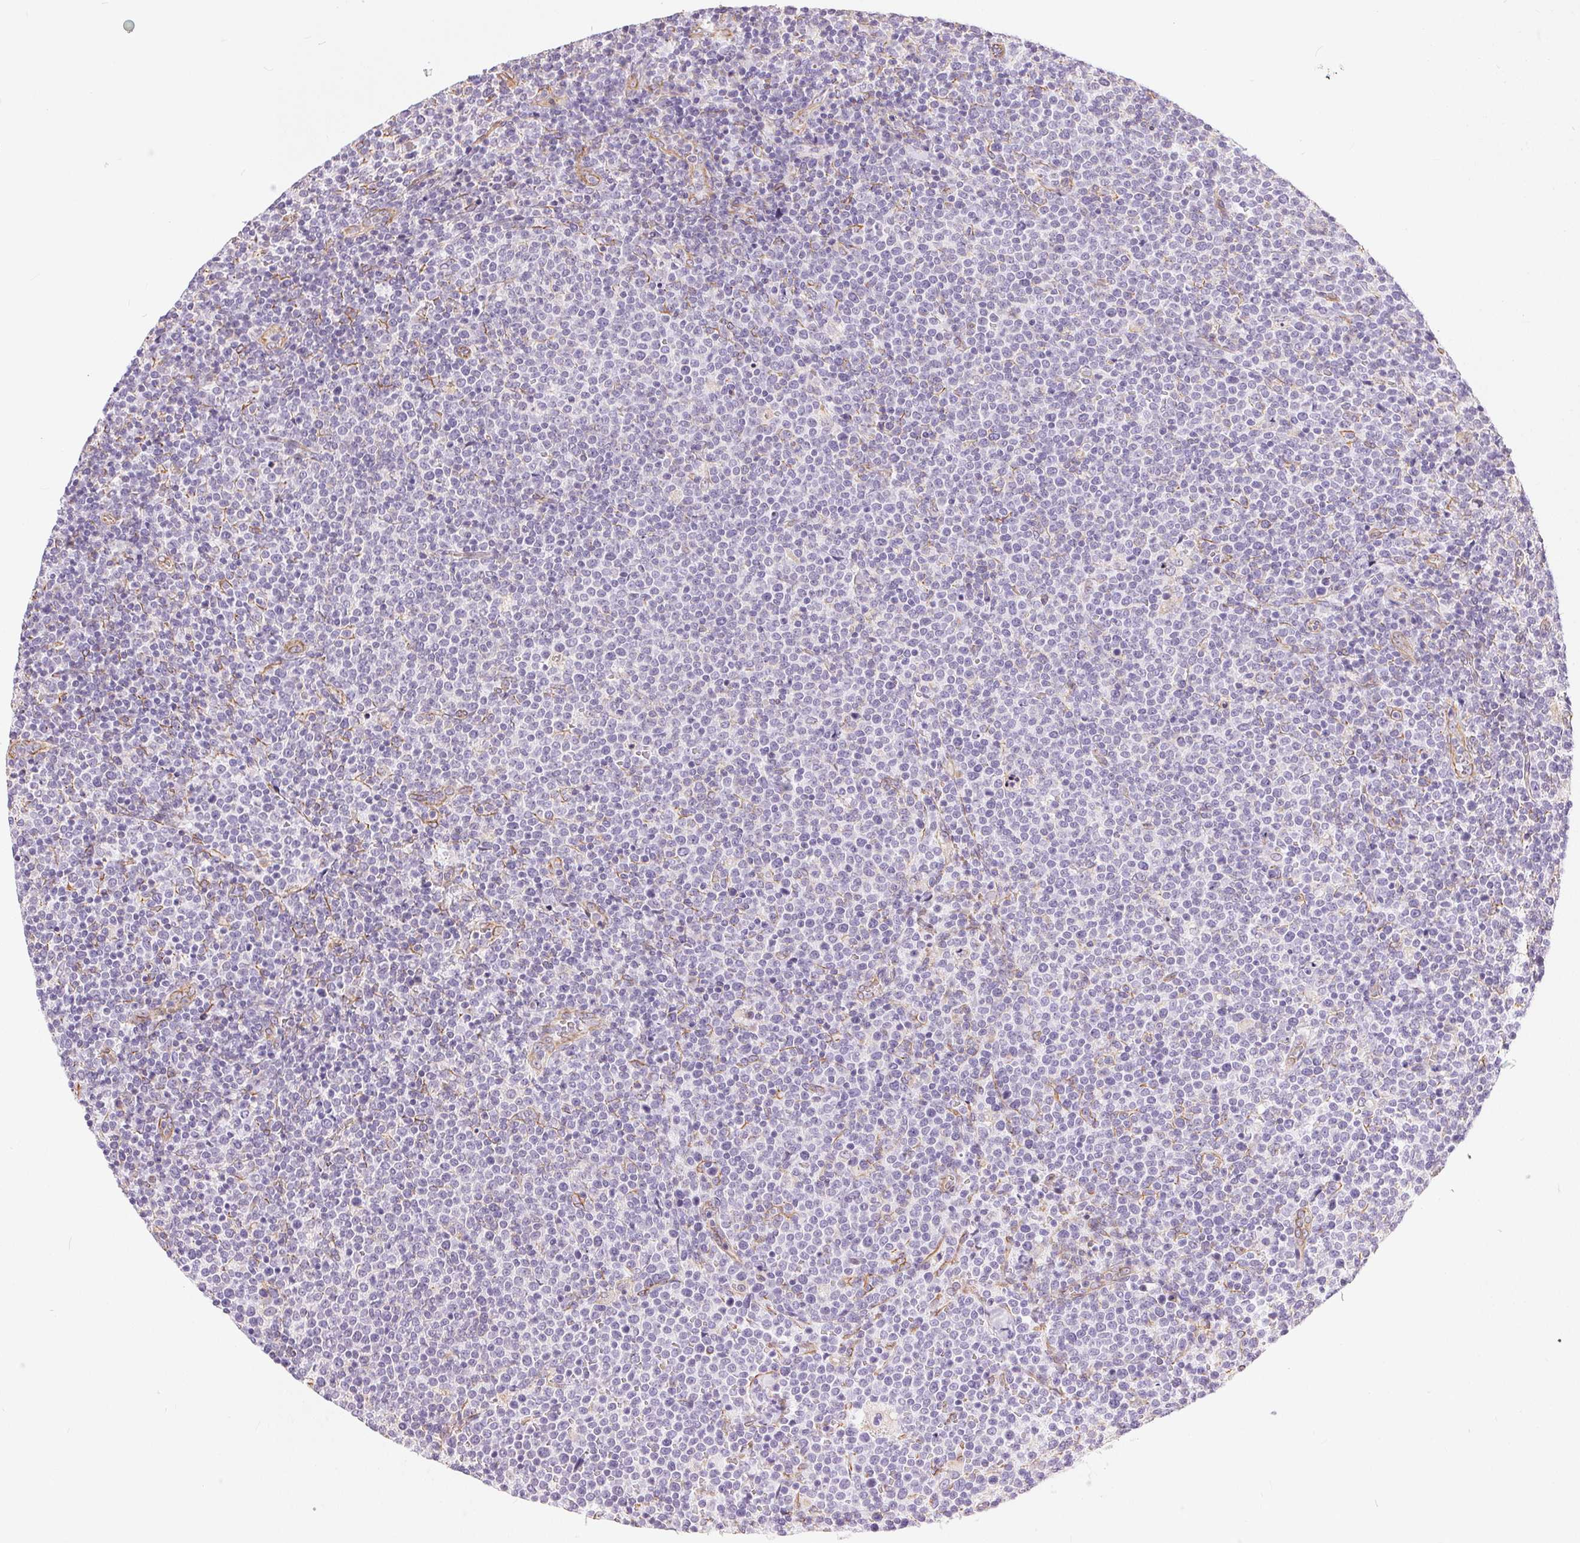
{"staining": {"intensity": "negative", "quantity": "none", "location": "none"}, "tissue": "lymphoma", "cell_type": "Tumor cells", "image_type": "cancer", "snomed": [{"axis": "morphology", "description": "Malignant lymphoma, non-Hodgkin's type, High grade"}, {"axis": "topography", "description": "Lymph node"}], "caption": "An image of human malignant lymphoma, non-Hodgkin's type (high-grade) is negative for staining in tumor cells. The staining is performed using DAB (3,3'-diaminobenzidine) brown chromogen with nuclei counter-stained in using hematoxylin.", "gene": "GFAP", "patient": {"sex": "male", "age": 61}}